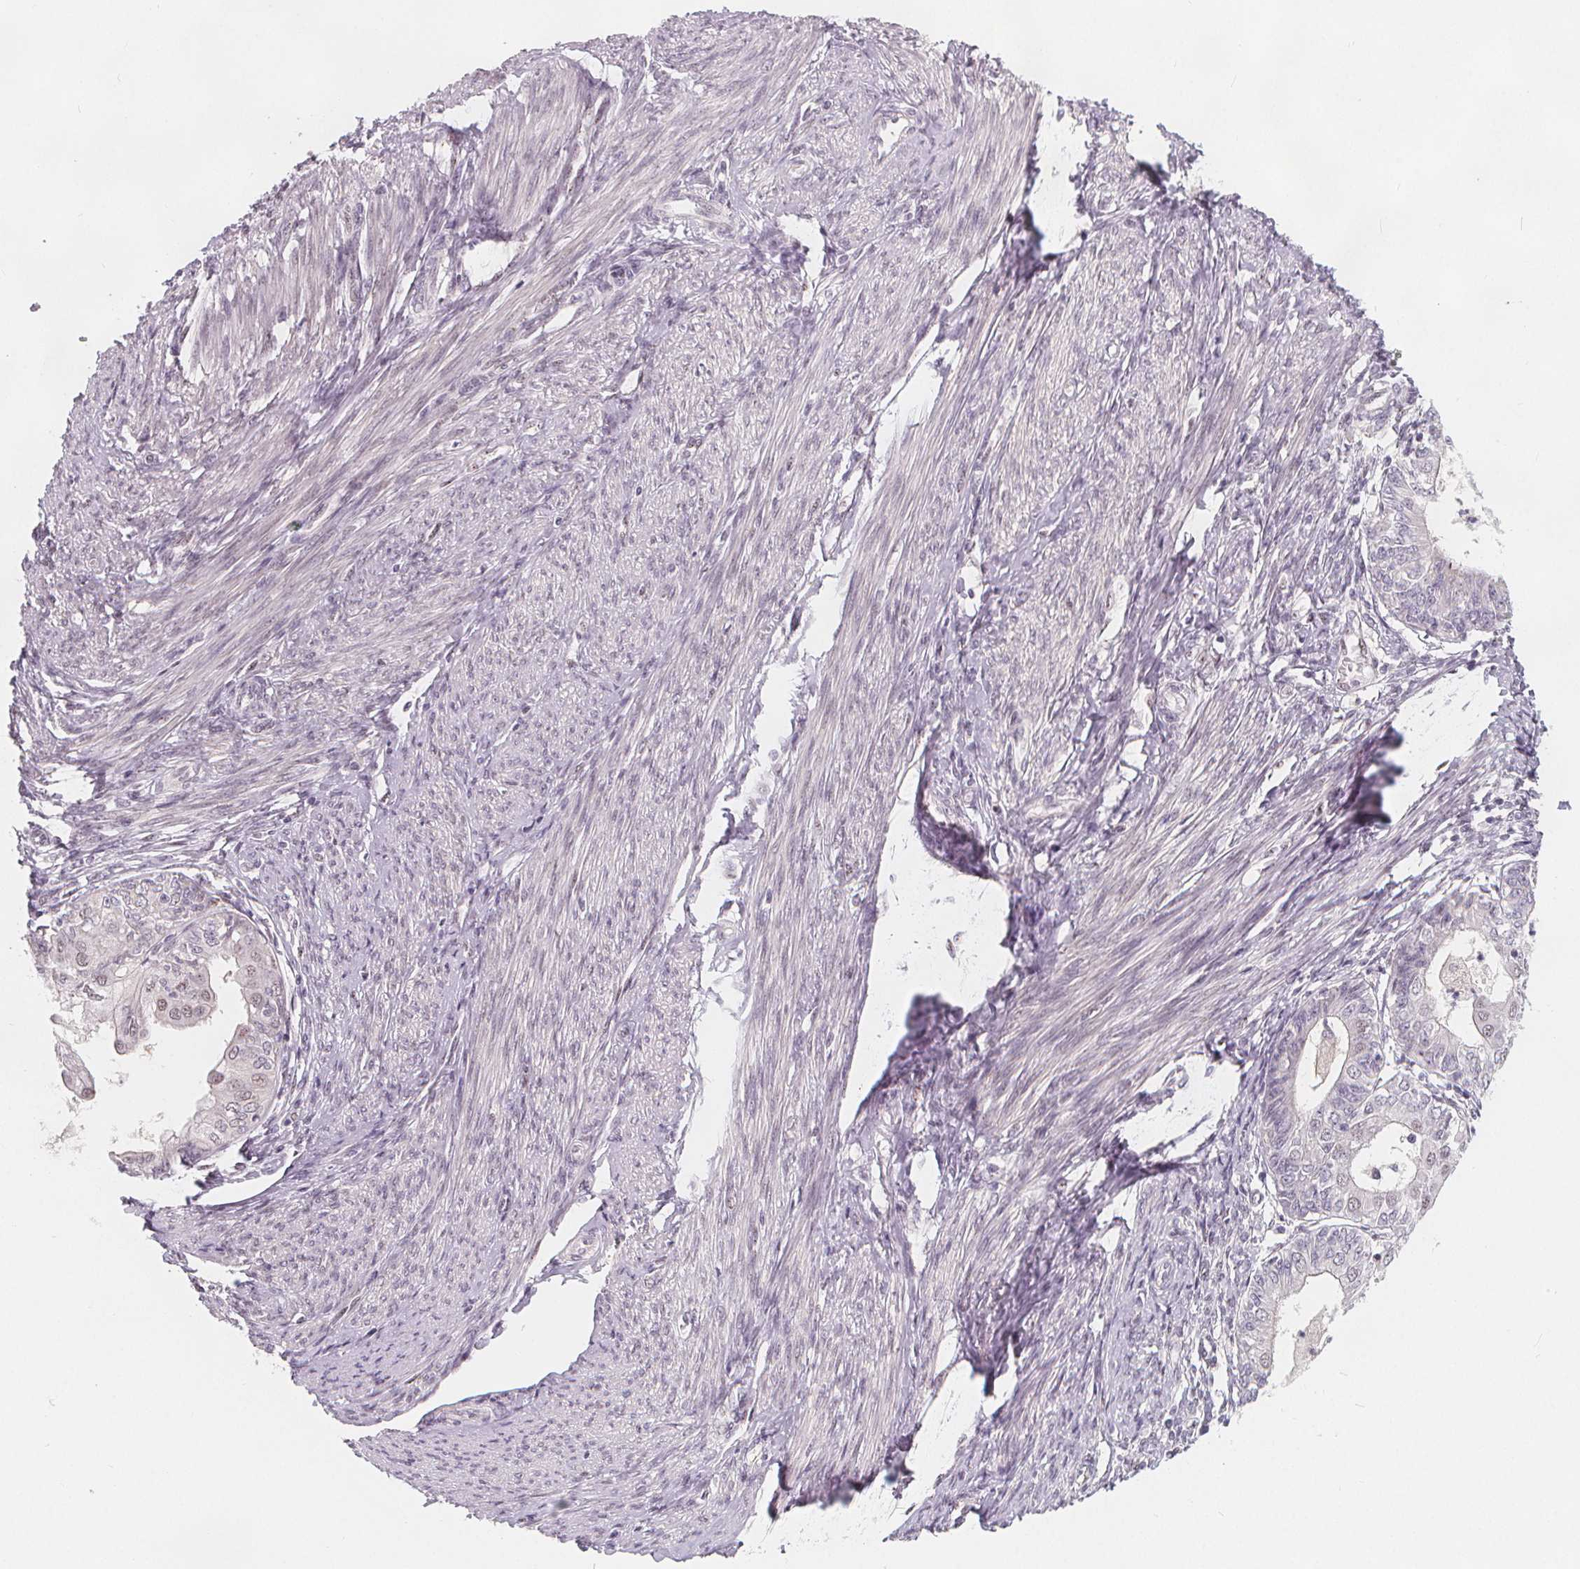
{"staining": {"intensity": "negative", "quantity": "none", "location": "none"}, "tissue": "endometrial cancer", "cell_type": "Tumor cells", "image_type": "cancer", "snomed": [{"axis": "morphology", "description": "Adenocarcinoma, NOS"}, {"axis": "topography", "description": "Endometrium"}], "caption": "The IHC photomicrograph has no significant positivity in tumor cells of endometrial cancer (adenocarcinoma) tissue.", "gene": "DRC3", "patient": {"sex": "female", "age": 68}}